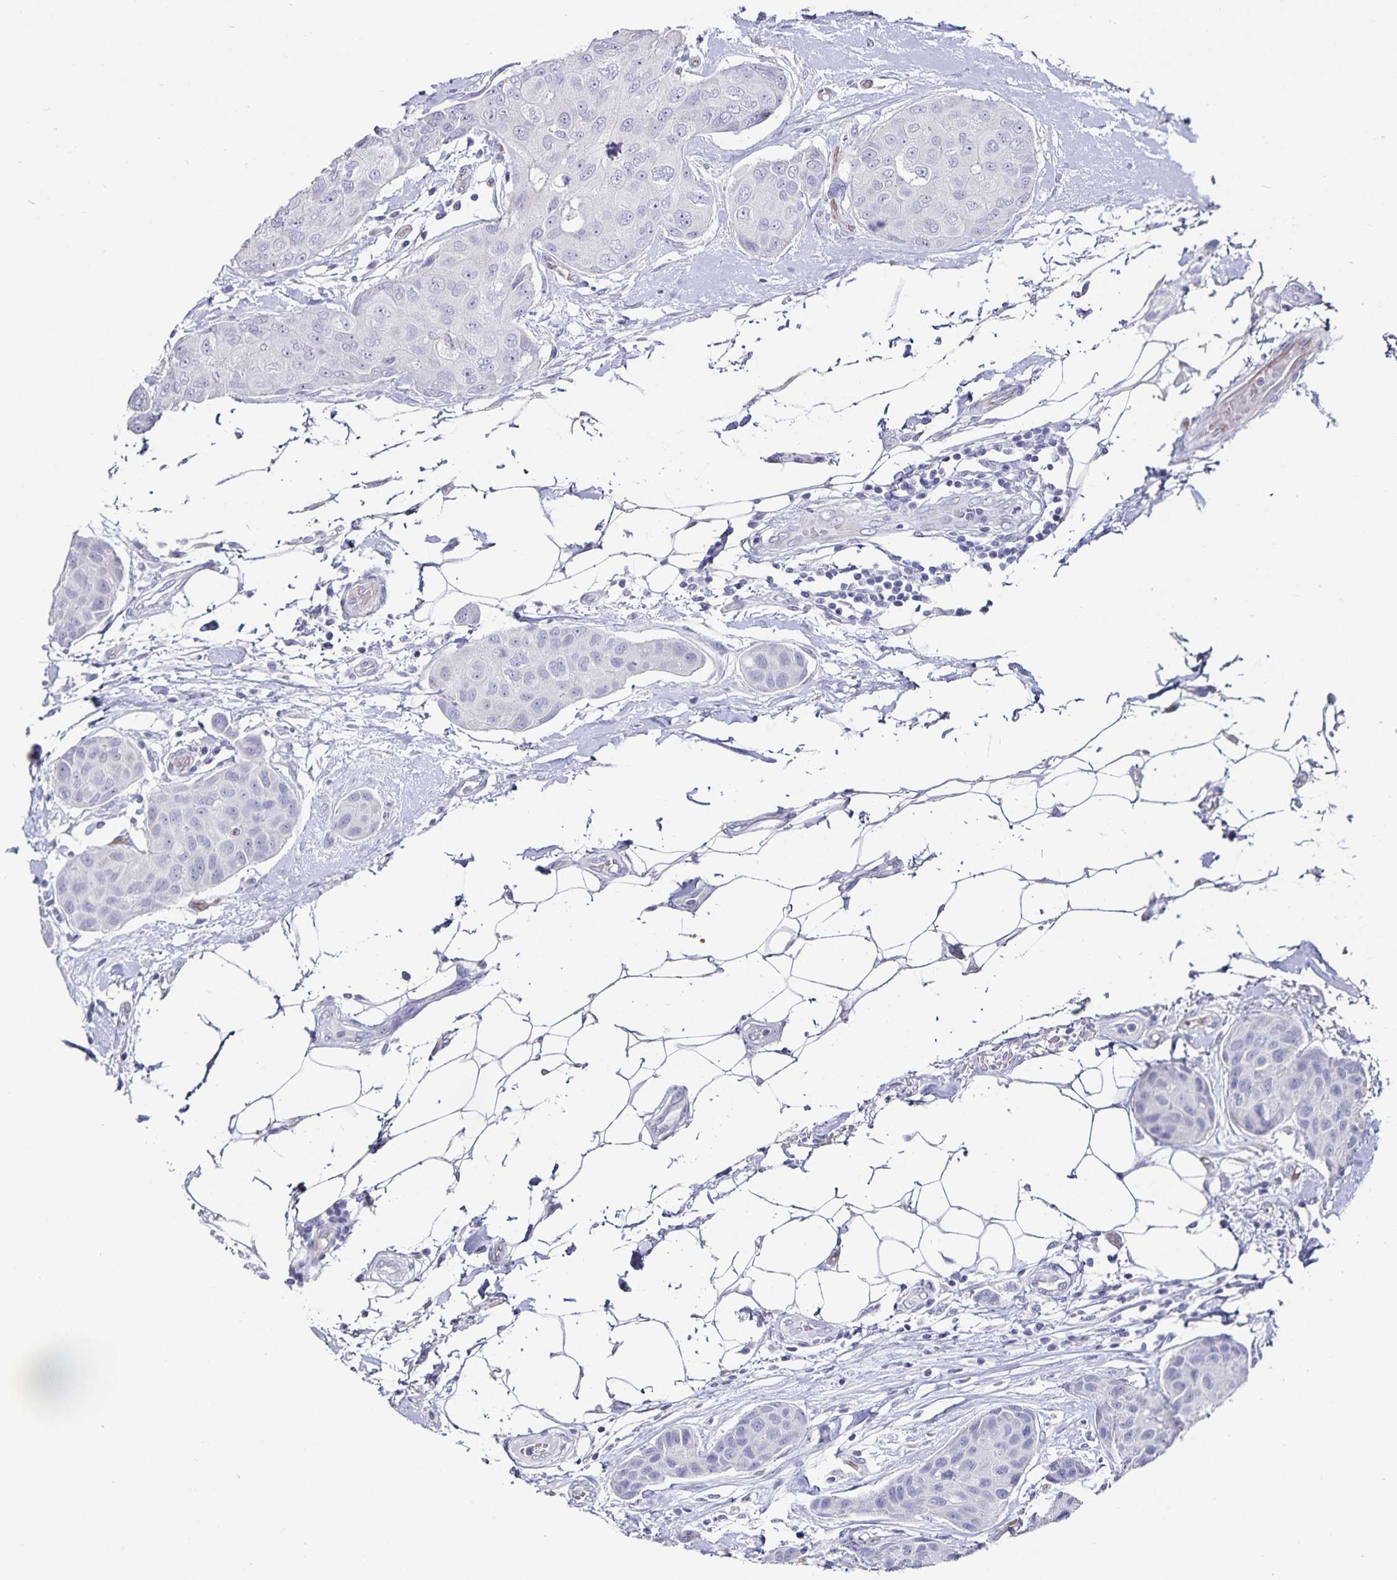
{"staining": {"intensity": "negative", "quantity": "none", "location": "none"}, "tissue": "breast cancer", "cell_type": "Tumor cells", "image_type": "cancer", "snomed": [{"axis": "morphology", "description": "Duct carcinoma"}, {"axis": "topography", "description": "Breast"}, {"axis": "topography", "description": "Lymph node"}], "caption": "Breast cancer (intraductal carcinoma) was stained to show a protein in brown. There is no significant positivity in tumor cells. (Brightfield microscopy of DAB (3,3'-diaminobenzidine) IHC at high magnification).", "gene": "PODXL", "patient": {"sex": "female", "age": 80}}